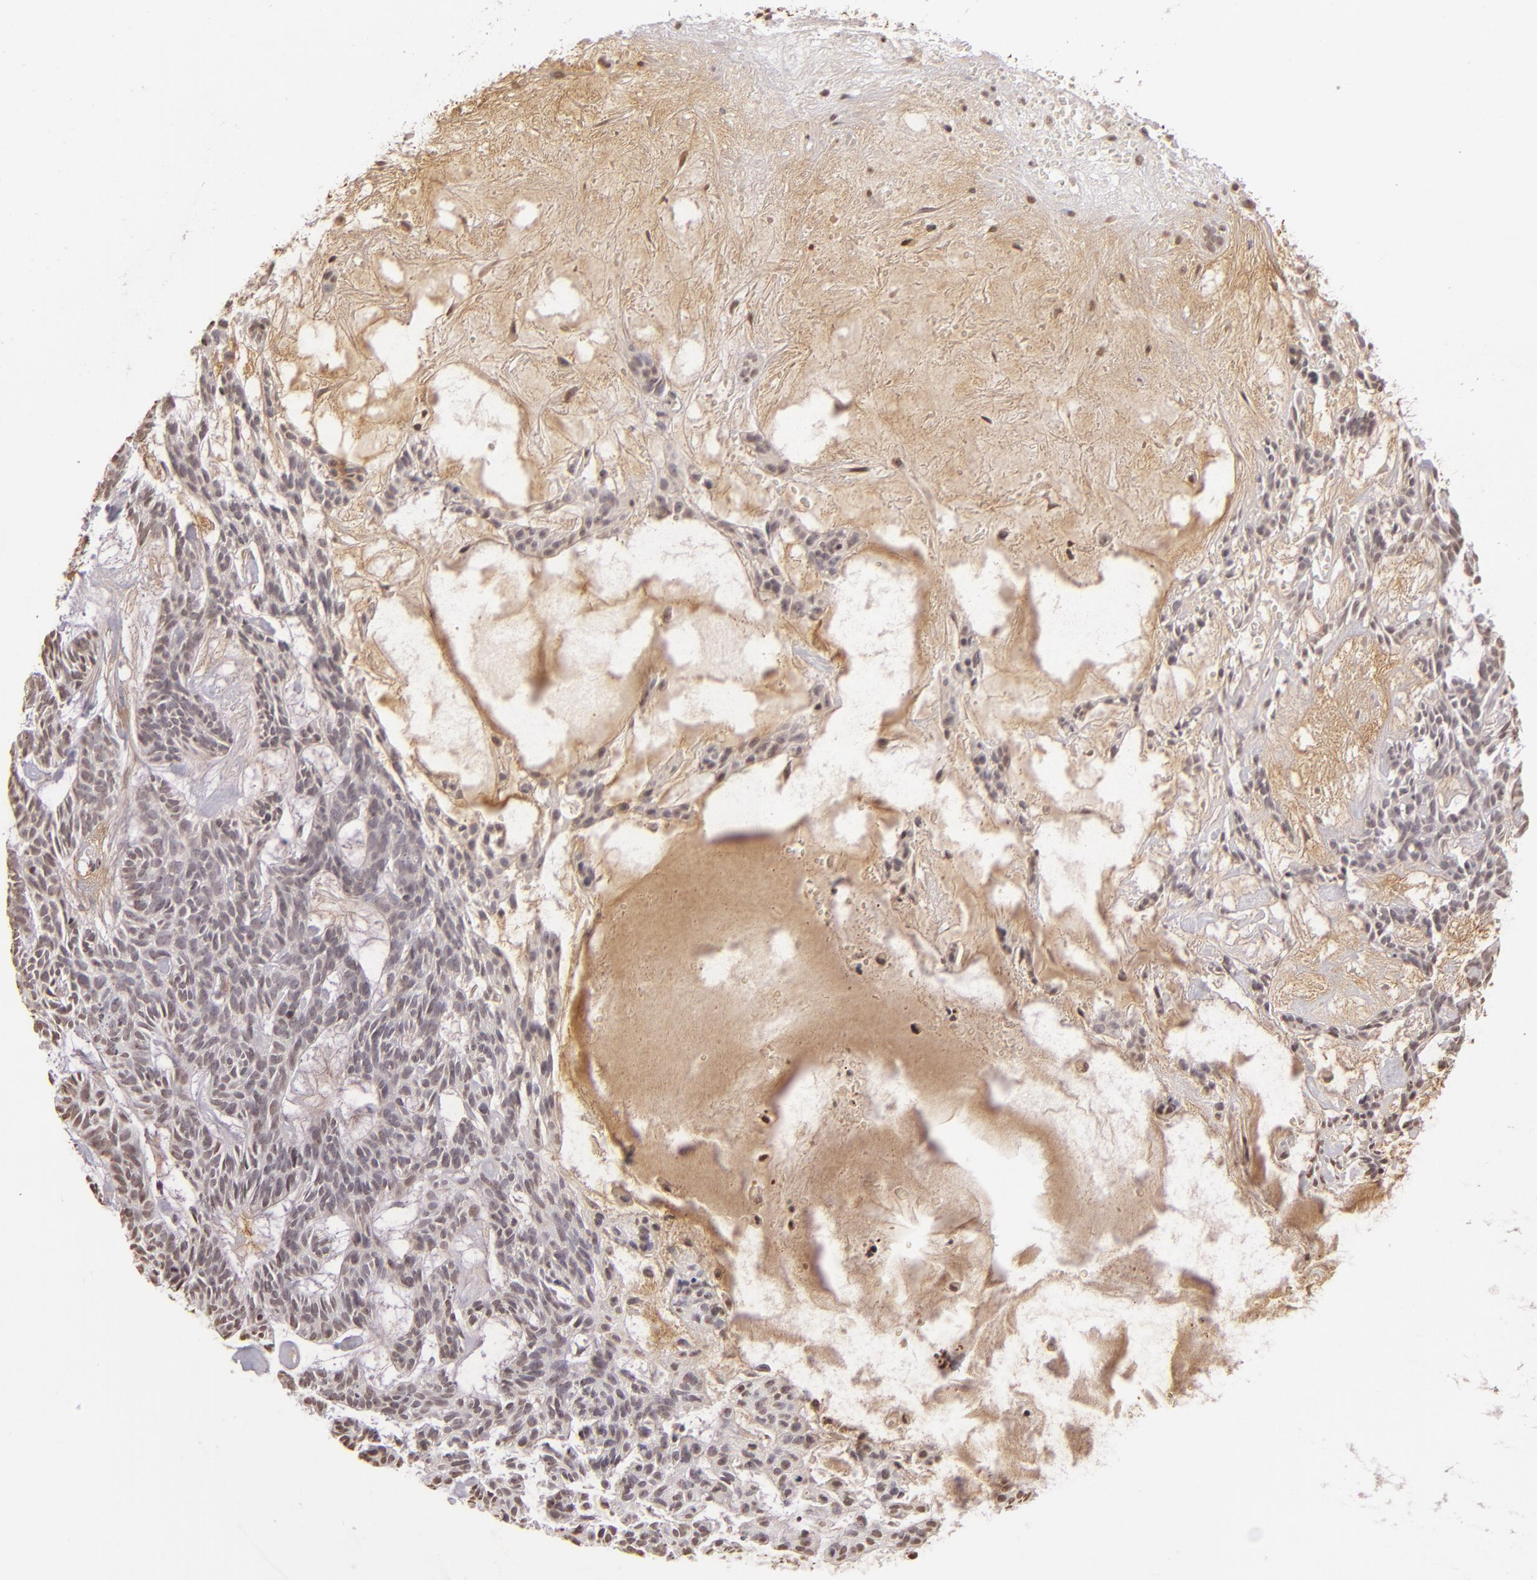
{"staining": {"intensity": "negative", "quantity": "none", "location": "none"}, "tissue": "skin cancer", "cell_type": "Tumor cells", "image_type": "cancer", "snomed": [{"axis": "morphology", "description": "Basal cell carcinoma"}, {"axis": "topography", "description": "Skin"}], "caption": "Tumor cells show no significant staining in skin cancer (basal cell carcinoma).", "gene": "THRB", "patient": {"sex": "male", "age": 75}}